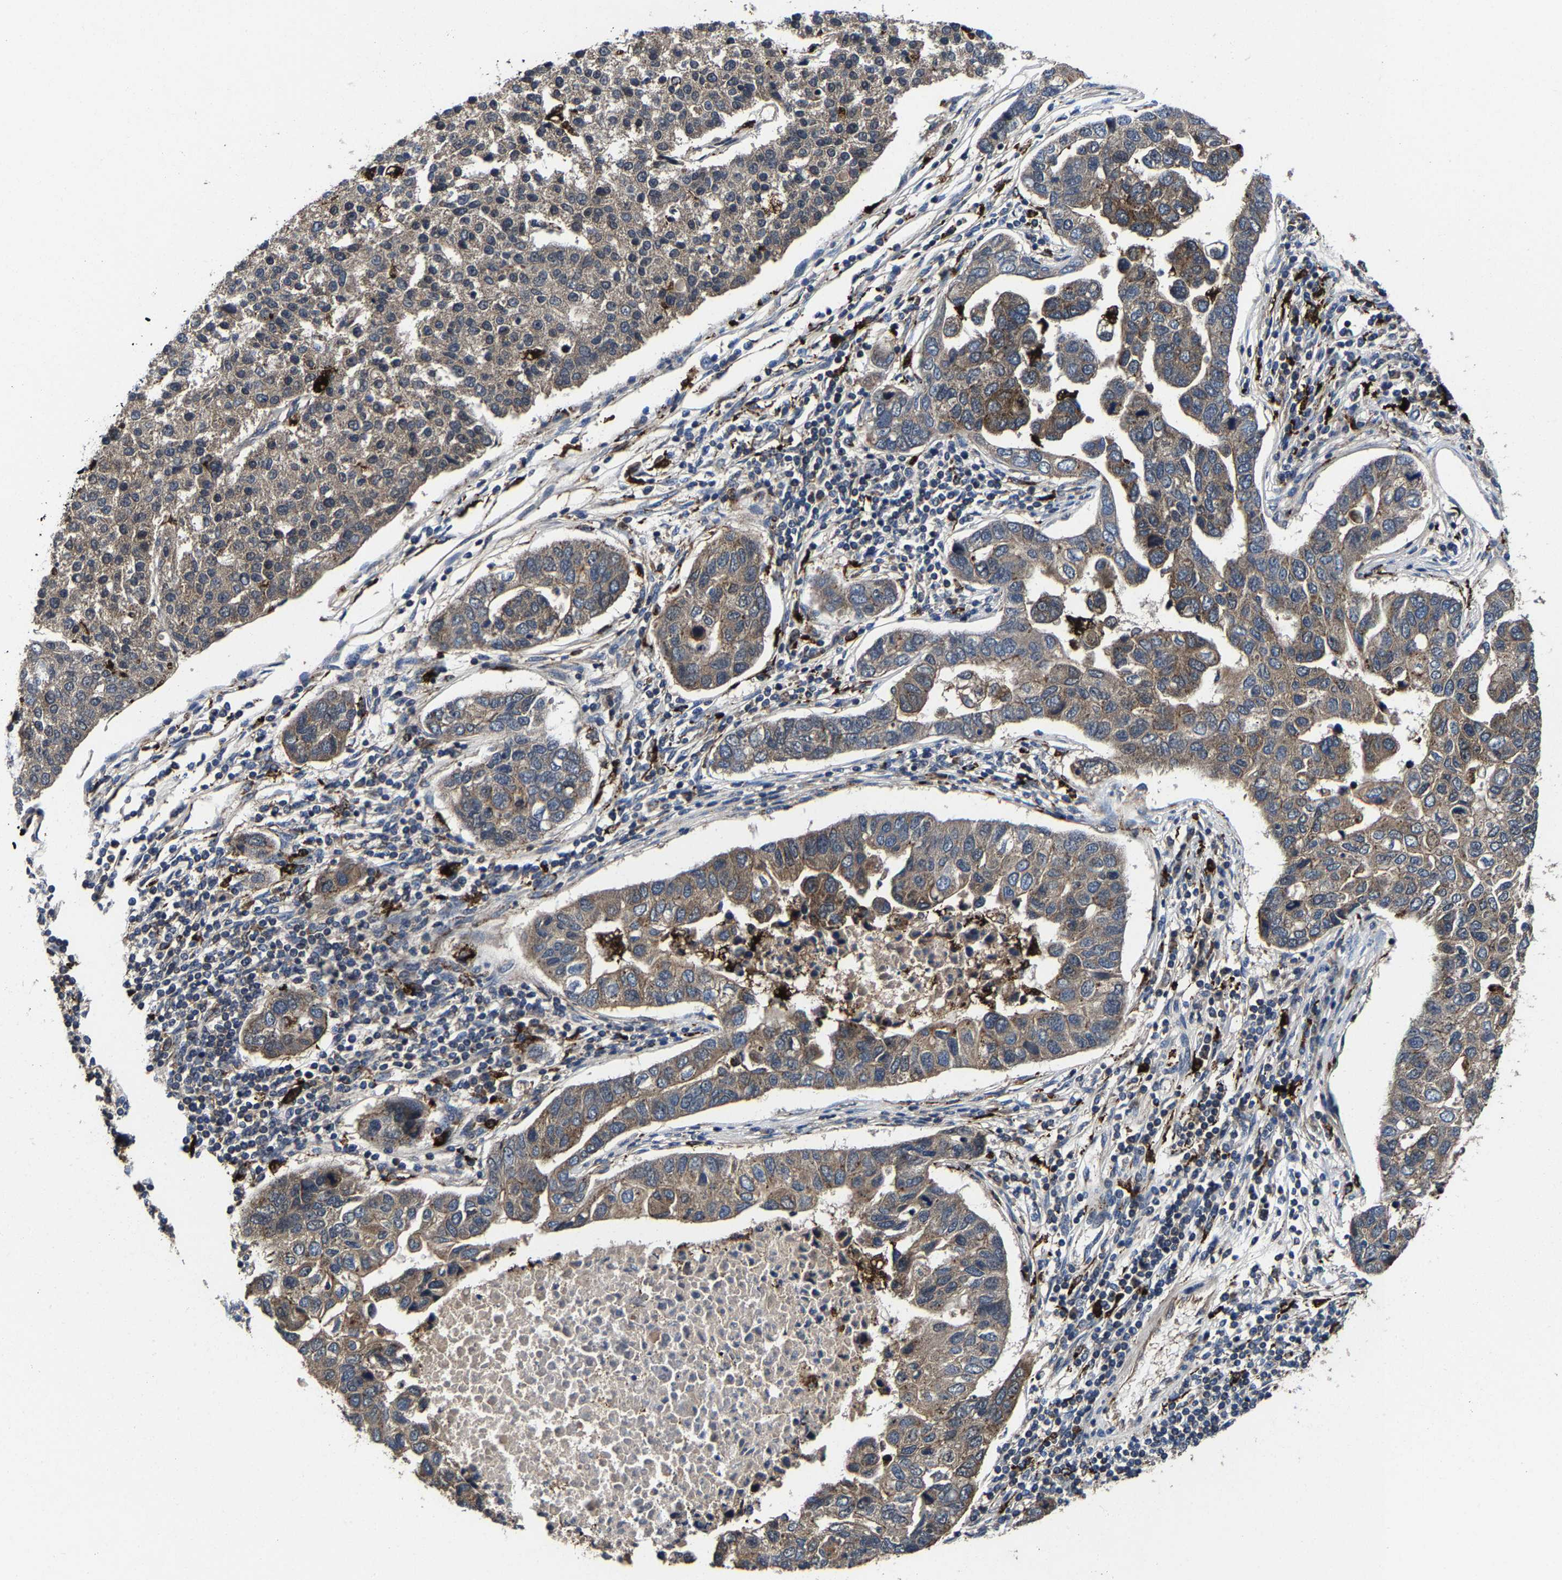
{"staining": {"intensity": "weak", "quantity": "<25%", "location": "cytoplasmic/membranous"}, "tissue": "pancreatic cancer", "cell_type": "Tumor cells", "image_type": "cancer", "snomed": [{"axis": "morphology", "description": "Adenocarcinoma, NOS"}, {"axis": "topography", "description": "Pancreas"}], "caption": "Pancreatic adenocarcinoma stained for a protein using IHC exhibits no staining tumor cells.", "gene": "ZCCHC7", "patient": {"sex": "female", "age": 61}}